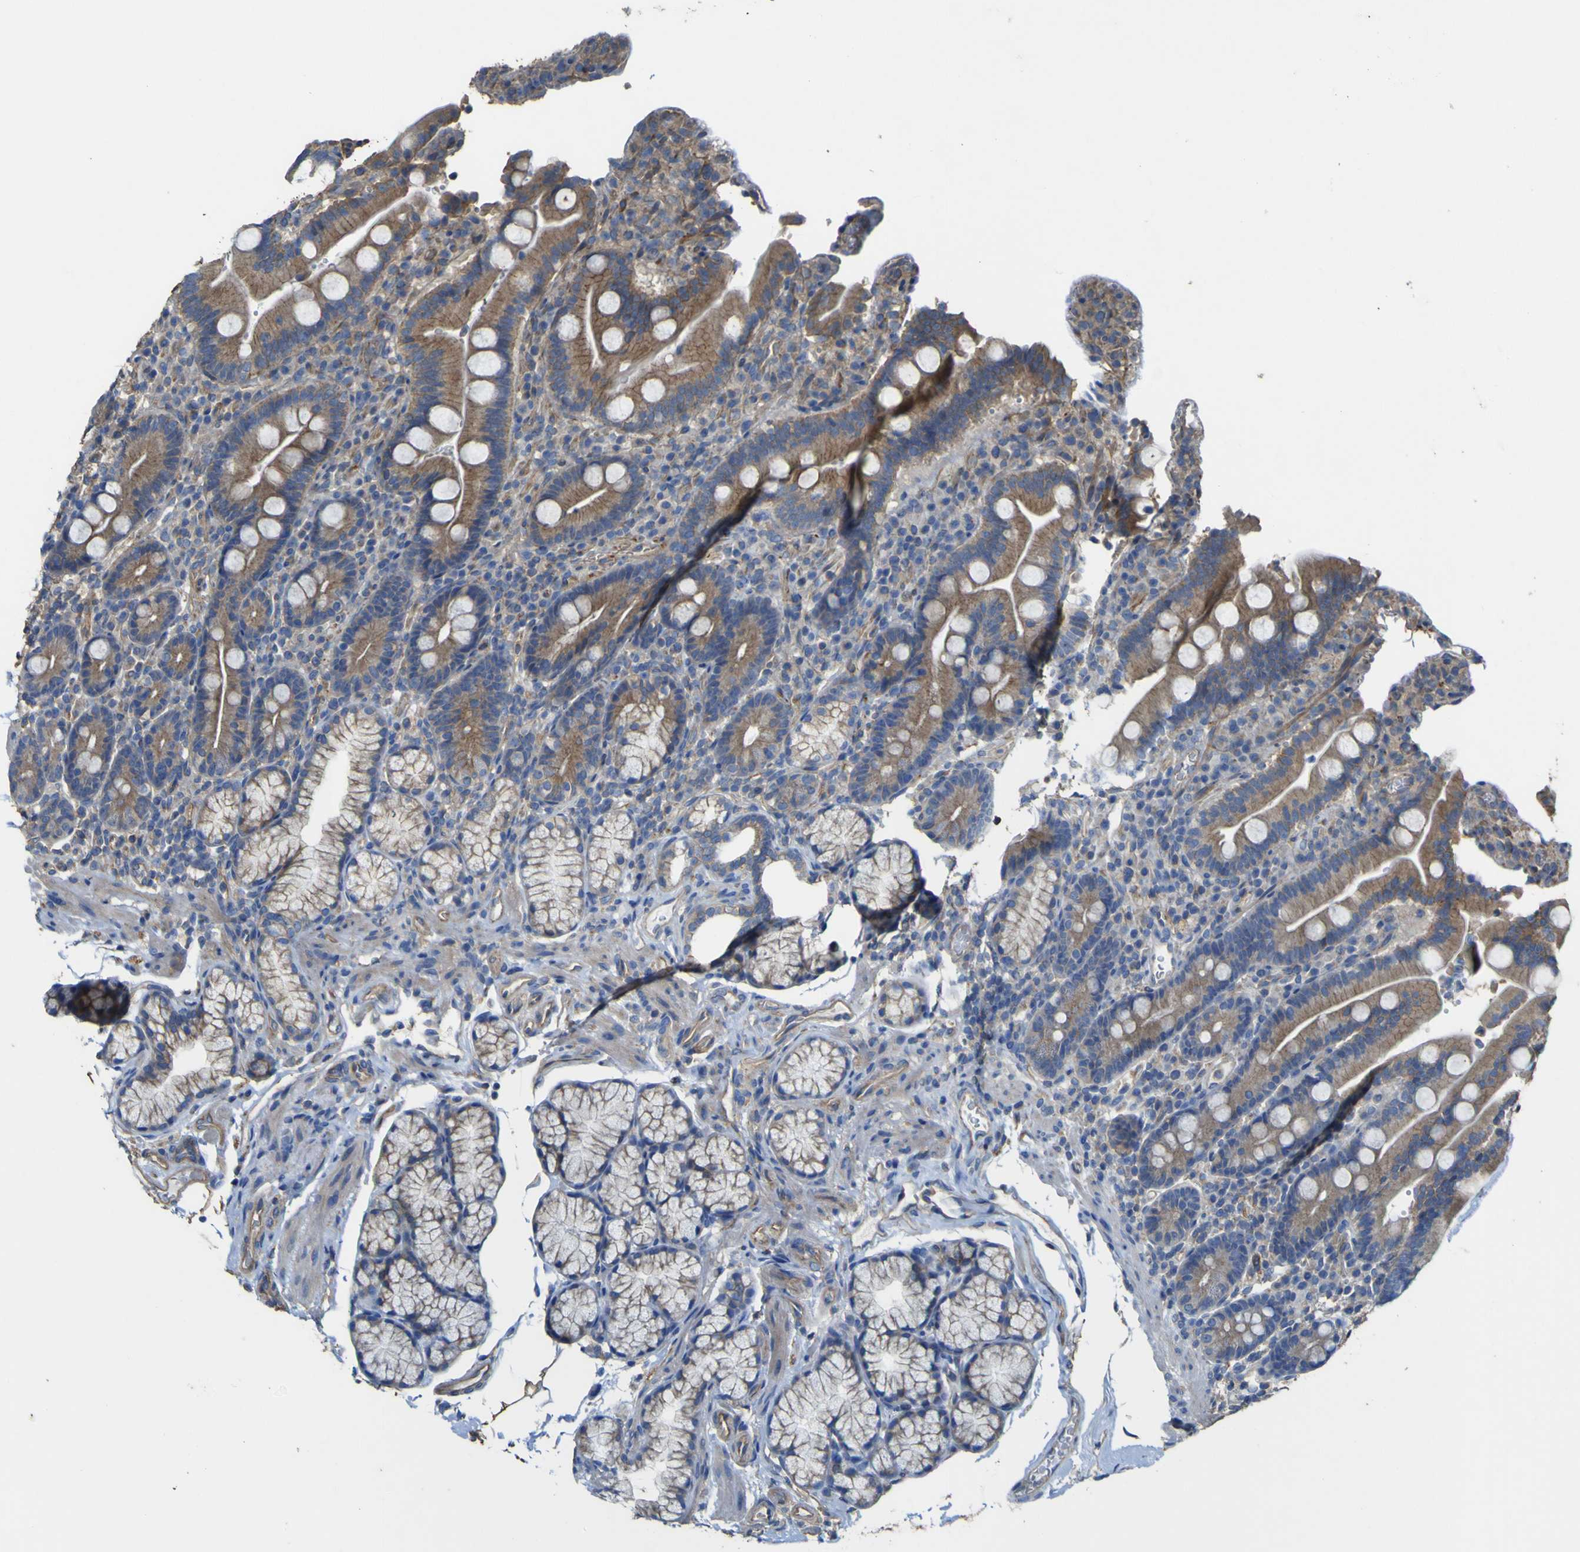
{"staining": {"intensity": "moderate", "quantity": ">75%", "location": "cytoplasmic/membranous"}, "tissue": "duodenum", "cell_type": "Glandular cells", "image_type": "normal", "snomed": [{"axis": "morphology", "description": "Normal tissue, NOS"}, {"axis": "topography", "description": "Small intestine, NOS"}], "caption": "Immunohistochemical staining of unremarkable duodenum demonstrates >75% levels of moderate cytoplasmic/membranous protein expression in about >75% of glandular cells.", "gene": "TNFSF15", "patient": {"sex": "female", "age": 71}}